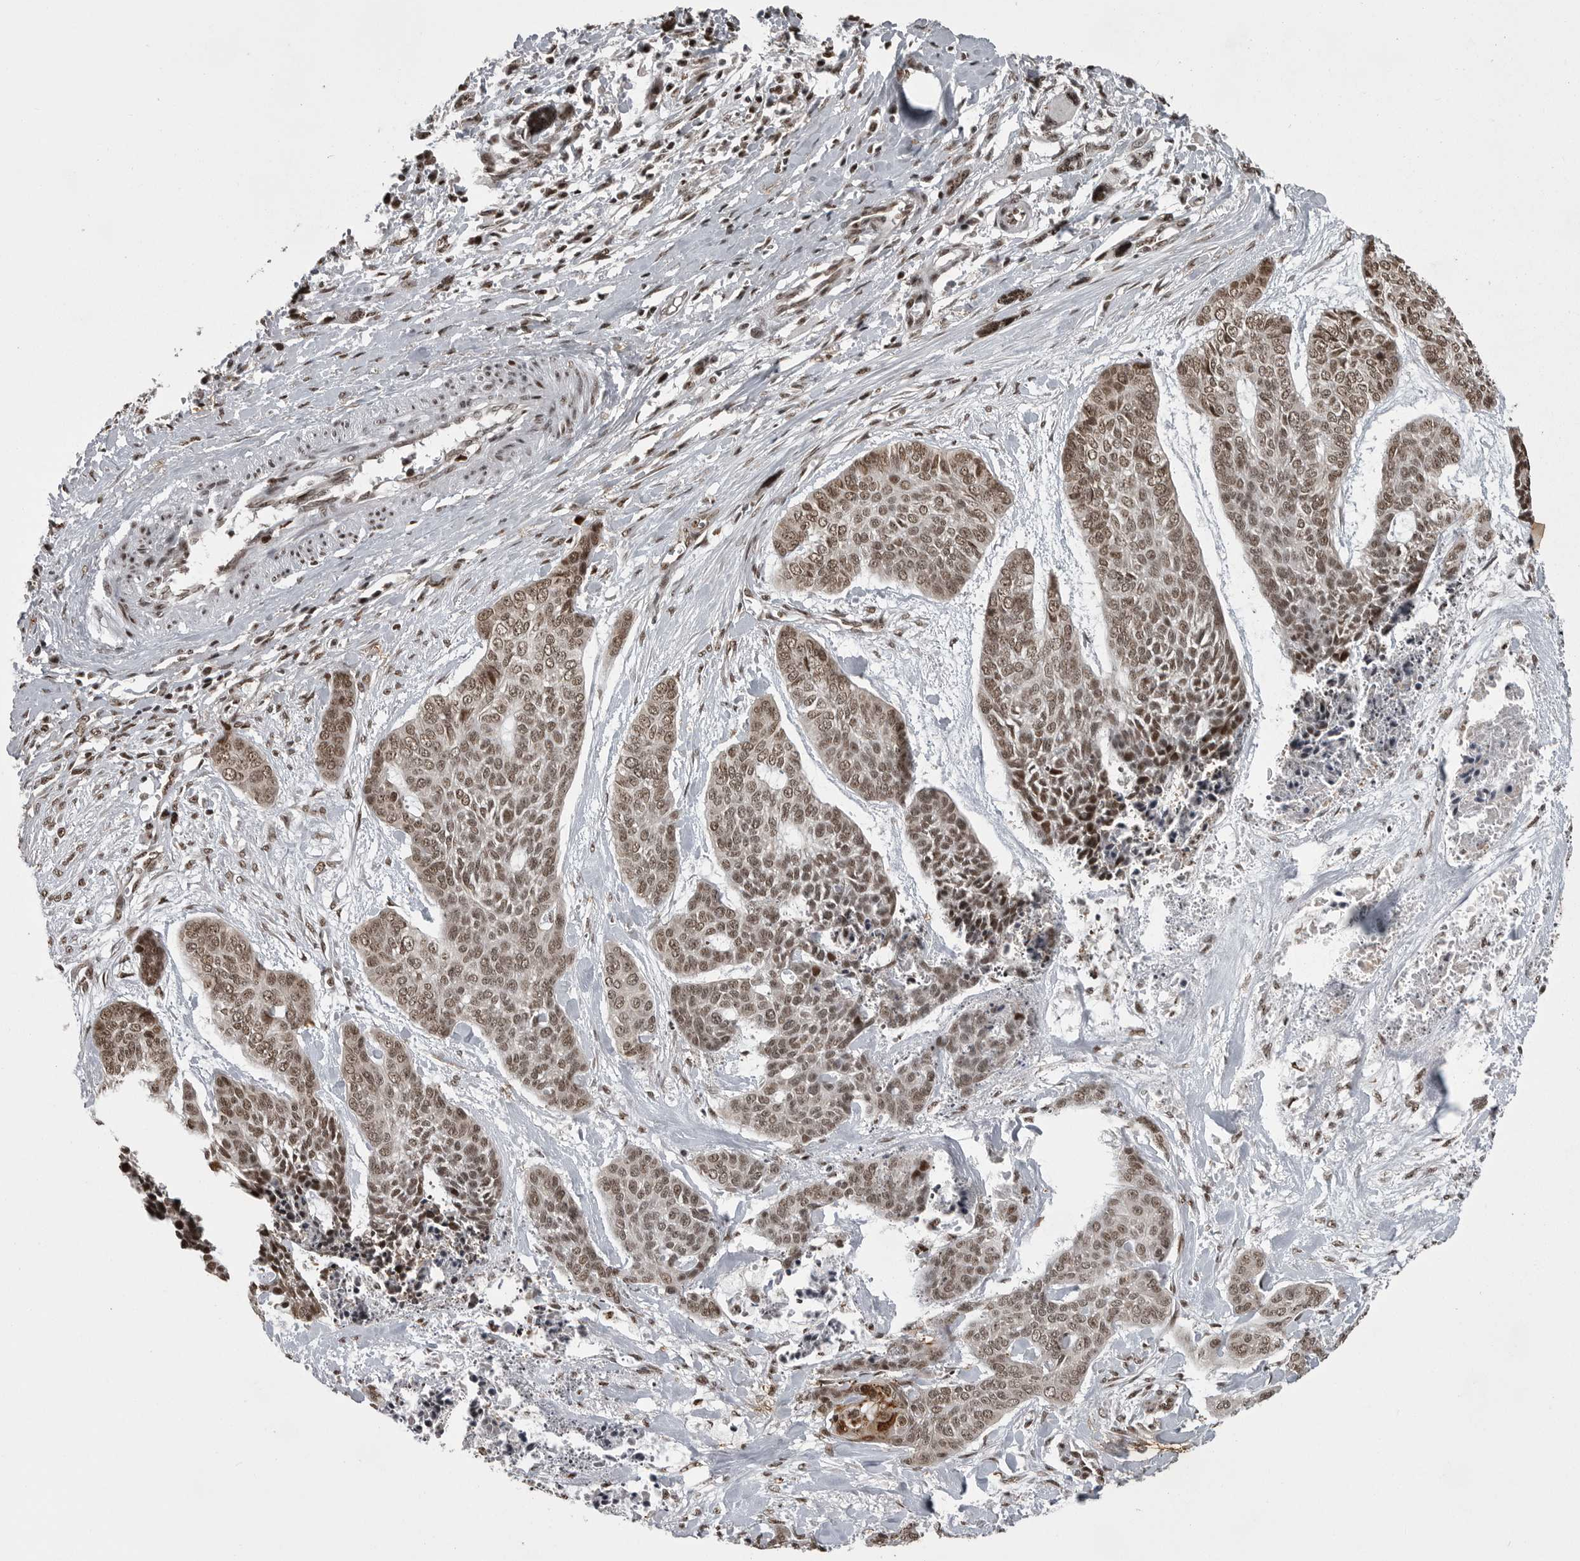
{"staining": {"intensity": "moderate", "quantity": ">75%", "location": "nuclear"}, "tissue": "skin cancer", "cell_type": "Tumor cells", "image_type": "cancer", "snomed": [{"axis": "morphology", "description": "Basal cell carcinoma"}, {"axis": "topography", "description": "Skin"}], "caption": "Protein analysis of skin cancer (basal cell carcinoma) tissue exhibits moderate nuclear expression in about >75% of tumor cells.", "gene": "YAF2", "patient": {"sex": "female", "age": 64}}